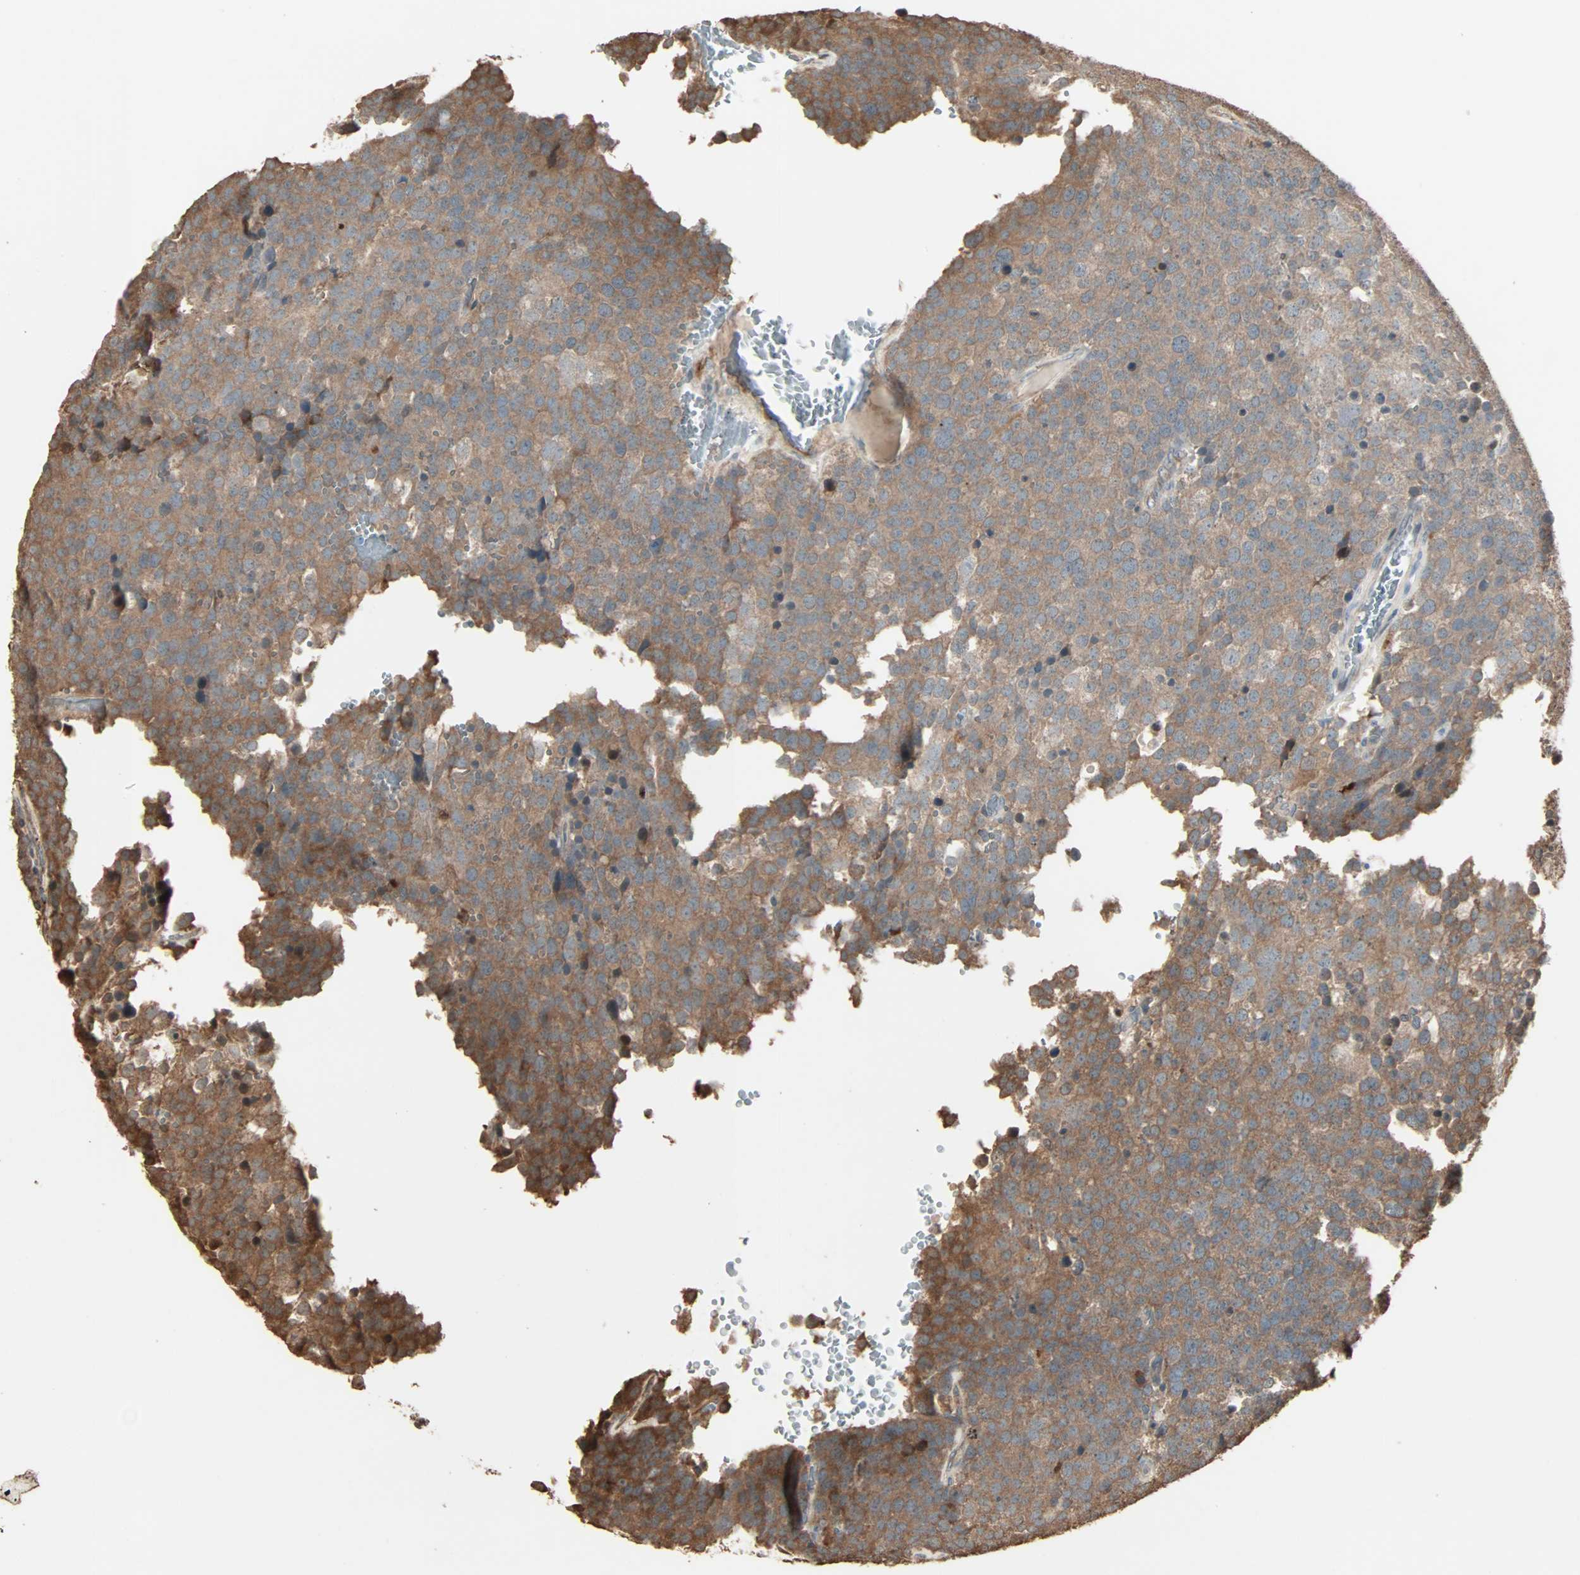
{"staining": {"intensity": "moderate", "quantity": ">75%", "location": "cytoplasmic/membranous"}, "tissue": "testis cancer", "cell_type": "Tumor cells", "image_type": "cancer", "snomed": [{"axis": "morphology", "description": "Seminoma, NOS"}, {"axis": "topography", "description": "Testis"}], "caption": "Immunohistochemistry (DAB (3,3'-diaminobenzidine)) staining of testis cancer (seminoma) displays moderate cytoplasmic/membranous protein staining in about >75% of tumor cells.", "gene": "CALCRL", "patient": {"sex": "male", "age": 71}}